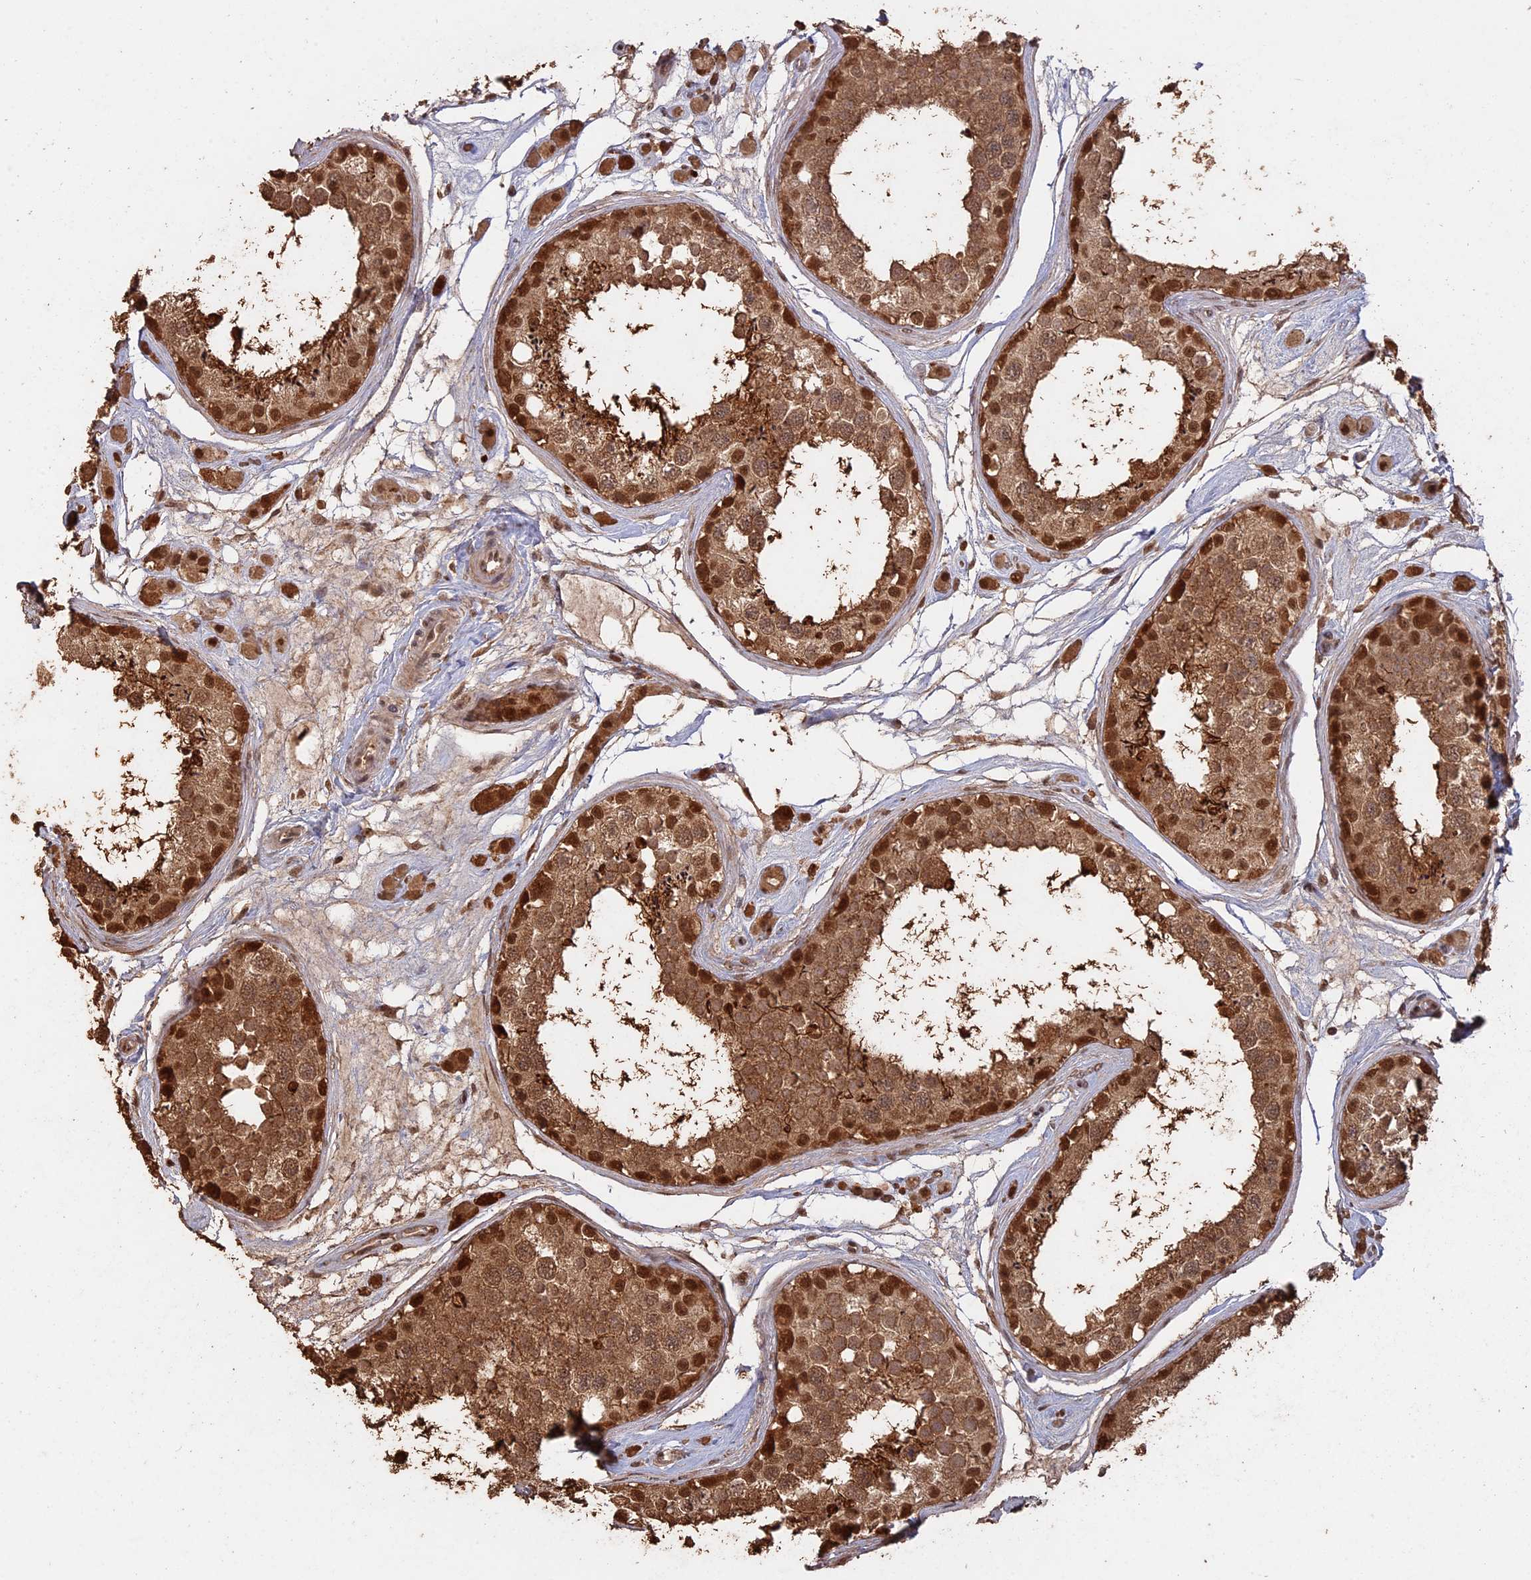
{"staining": {"intensity": "strong", "quantity": ">75%", "location": "cytoplasmic/membranous,nuclear"}, "tissue": "testis", "cell_type": "Cells in seminiferous ducts", "image_type": "normal", "snomed": [{"axis": "morphology", "description": "Normal tissue, NOS"}, {"axis": "topography", "description": "Testis"}], "caption": "Protein staining of normal testis displays strong cytoplasmic/membranous,nuclear staining in about >75% of cells in seminiferous ducts. The protein of interest is stained brown, and the nuclei are stained in blue (DAB IHC with brightfield microscopy, high magnification).", "gene": "PSMC6", "patient": {"sex": "male", "age": 25}}